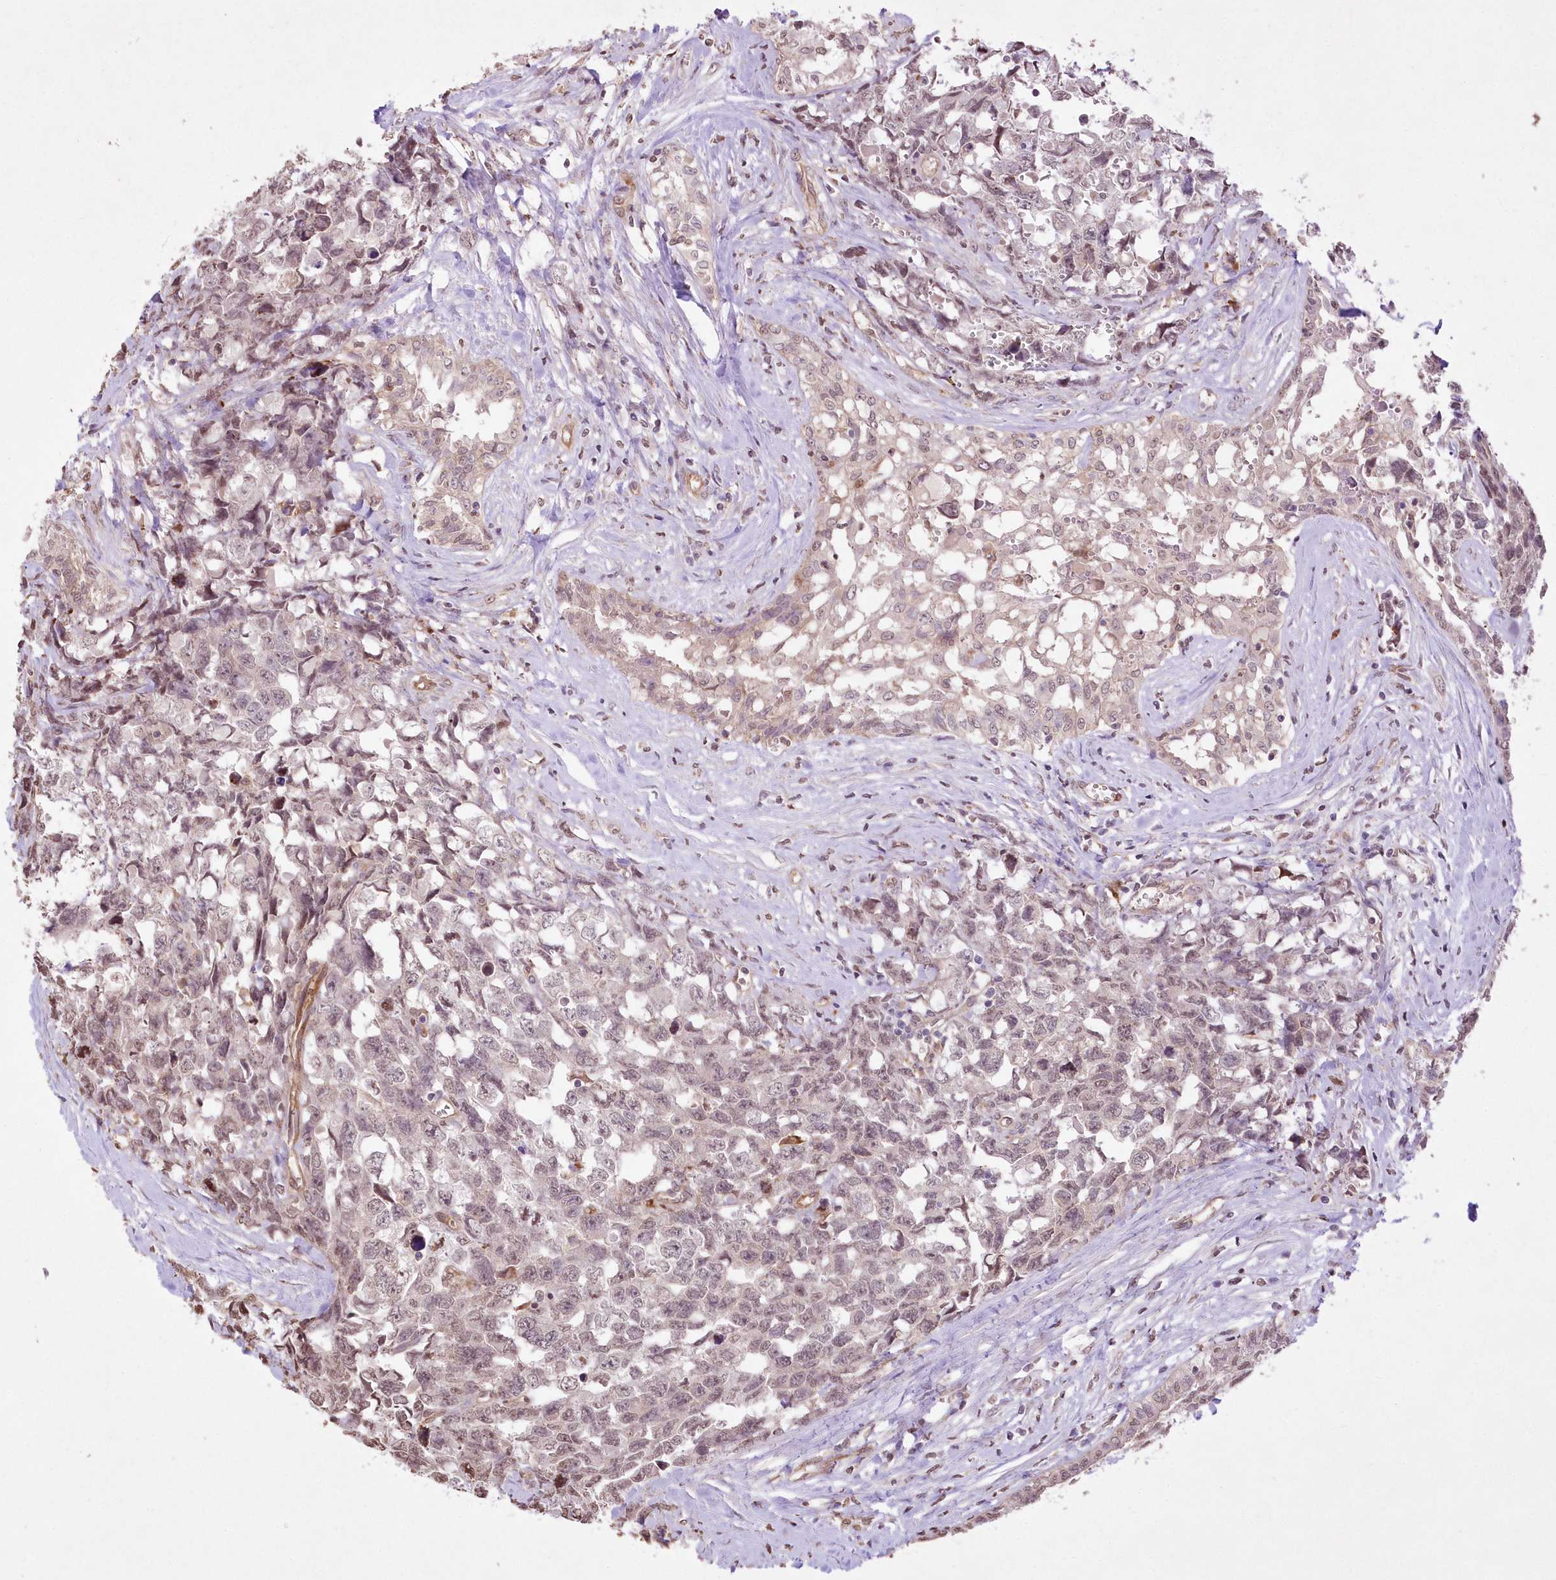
{"staining": {"intensity": "weak", "quantity": "25%-75%", "location": "nuclear"}, "tissue": "testis cancer", "cell_type": "Tumor cells", "image_type": "cancer", "snomed": [{"axis": "morphology", "description": "Carcinoma, Embryonal, NOS"}, {"axis": "topography", "description": "Testis"}], "caption": "A brown stain labels weak nuclear positivity of a protein in human testis cancer tumor cells. Nuclei are stained in blue.", "gene": "FCHO2", "patient": {"sex": "male", "age": 31}}